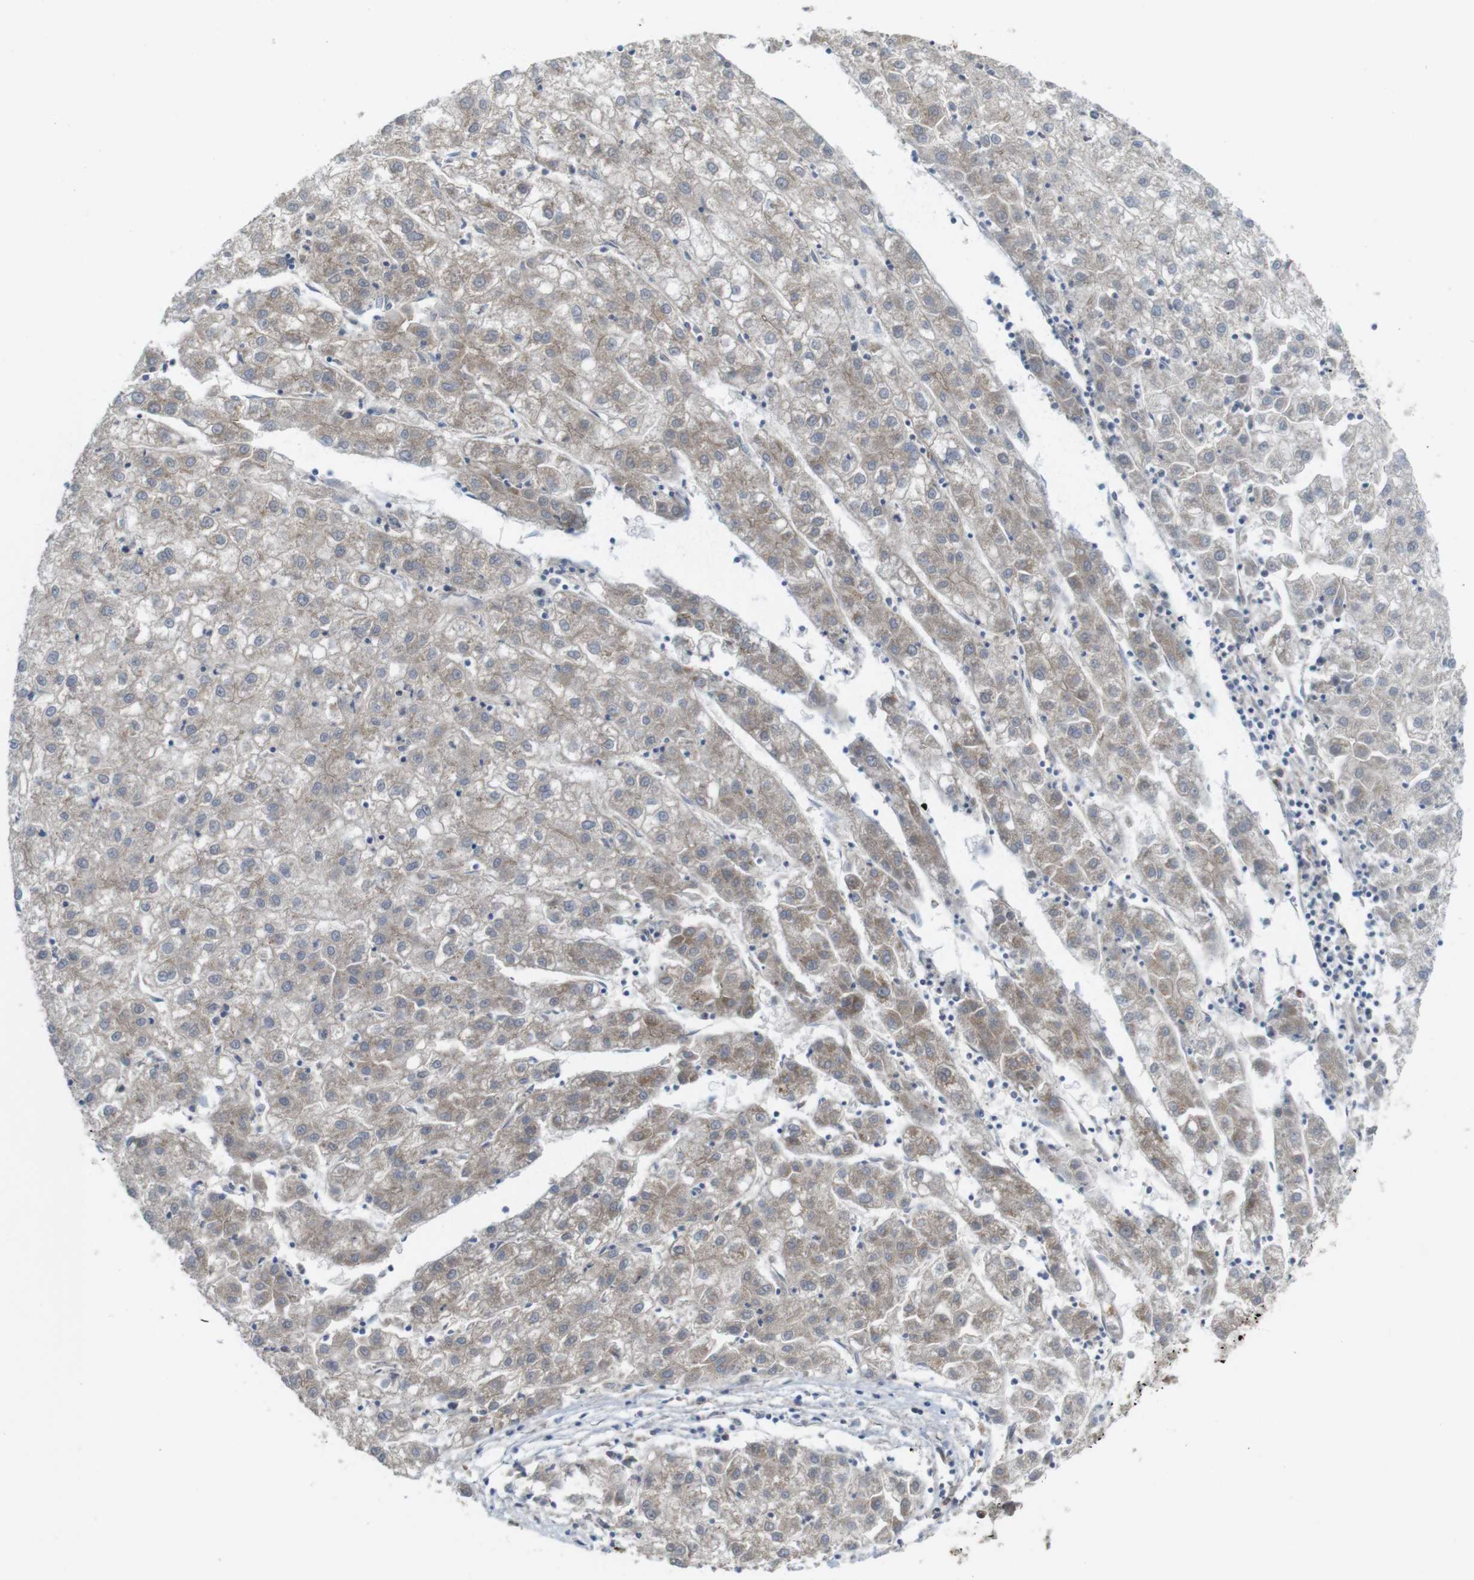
{"staining": {"intensity": "moderate", "quantity": "<25%", "location": "cytoplasmic/membranous"}, "tissue": "liver cancer", "cell_type": "Tumor cells", "image_type": "cancer", "snomed": [{"axis": "morphology", "description": "Carcinoma, Hepatocellular, NOS"}, {"axis": "topography", "description": "Liver"}], "caption": "Hepatocellular carcinoma (liver) was stained to show a protein in brown. There is low levels of moderate cytoplasmic/membranous positivity in approximately <25% of tumor cells. Immunohistochemistry (ihc) stains the protein of interest in brown and the nuclei are stained blue.", "gene": "CDC34", "patient": {"sex": "male", "age": 72}}